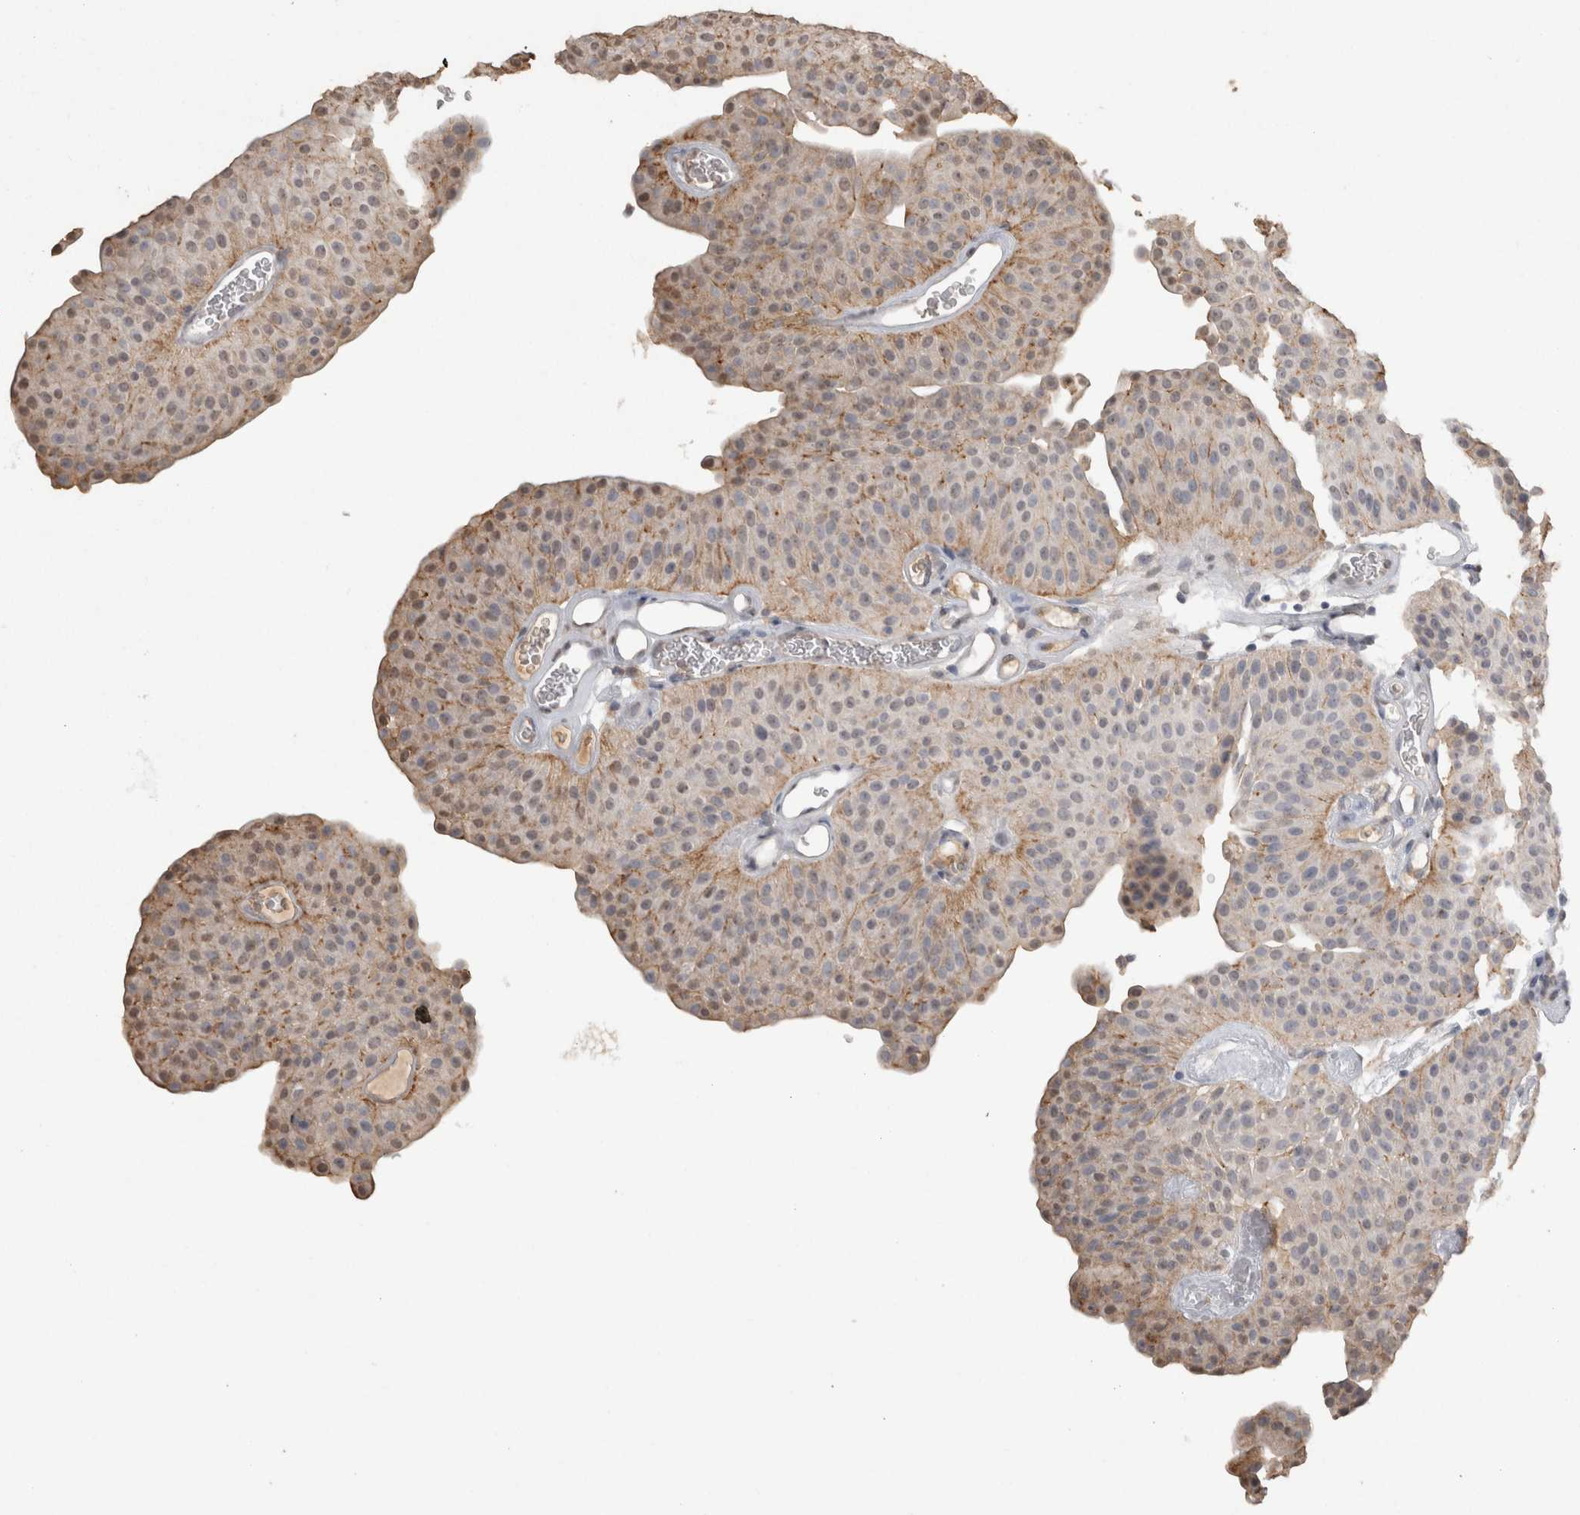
{"staining": {"intensity": "weak", "quantity": ">75%", "location": "cytoplasmic/membranous,nuclear"}, "tissue": "urothelial cancer", "cell_type": "Tumor cells", "image_type": "cancer", "snomed": [{"axis": "morphology", "description": "Urothelial carcinoma, Low grade"}, {"axis": "topography", "description": "Urinary bladder"}], "caption": "Immunohistochemical staining of urothelial cancer shows low levels of weak cytoplasmic/membranous and nuclear staining in approximately >75% of tumor cells.", "gene": "NAALADL2", "patient": {"sex": "female", "age": 60}}